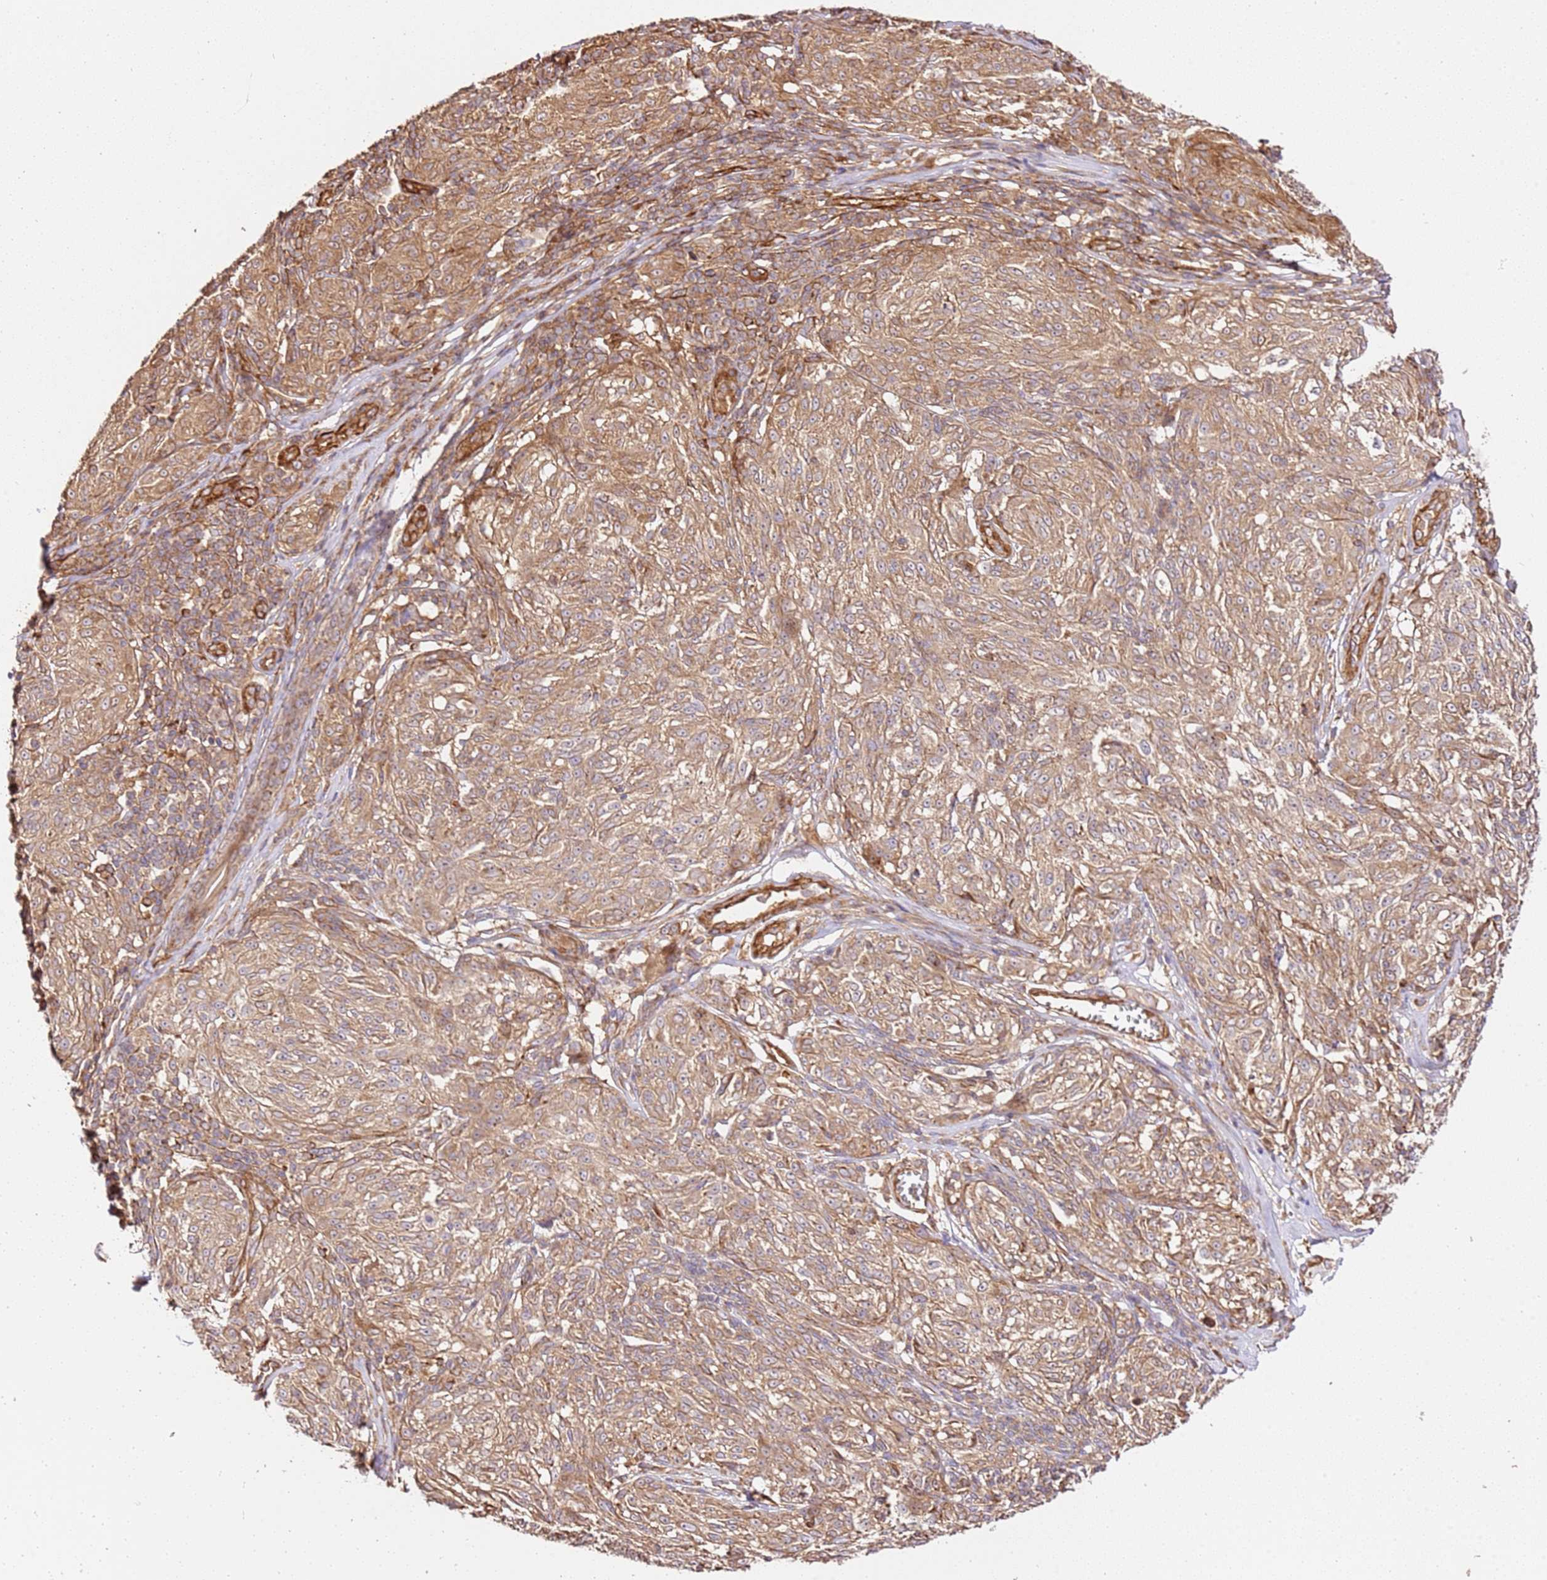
{"staining": {"intensity": "moderate", "quantity": ">75%", "location": "cytoplasmic/membranous"}, "tissue": "melanoma", "cell_type": "Tumor cells", "image_type": "cancer", "snomed": [{"axis": "morphology", "description": "Malignant melanoma, NOS"}, {"axis": "topography", "description": "Skin"}], "caption": "High-power microscopy captured an immunohistochemistry histopathology image of malignant melanoma, revealing moderate cytoplasmic/membranous positivity in about >75% of tumor cells.", "gene": "ZBTB39", "patient": {"sex": "female", "age": 63}}